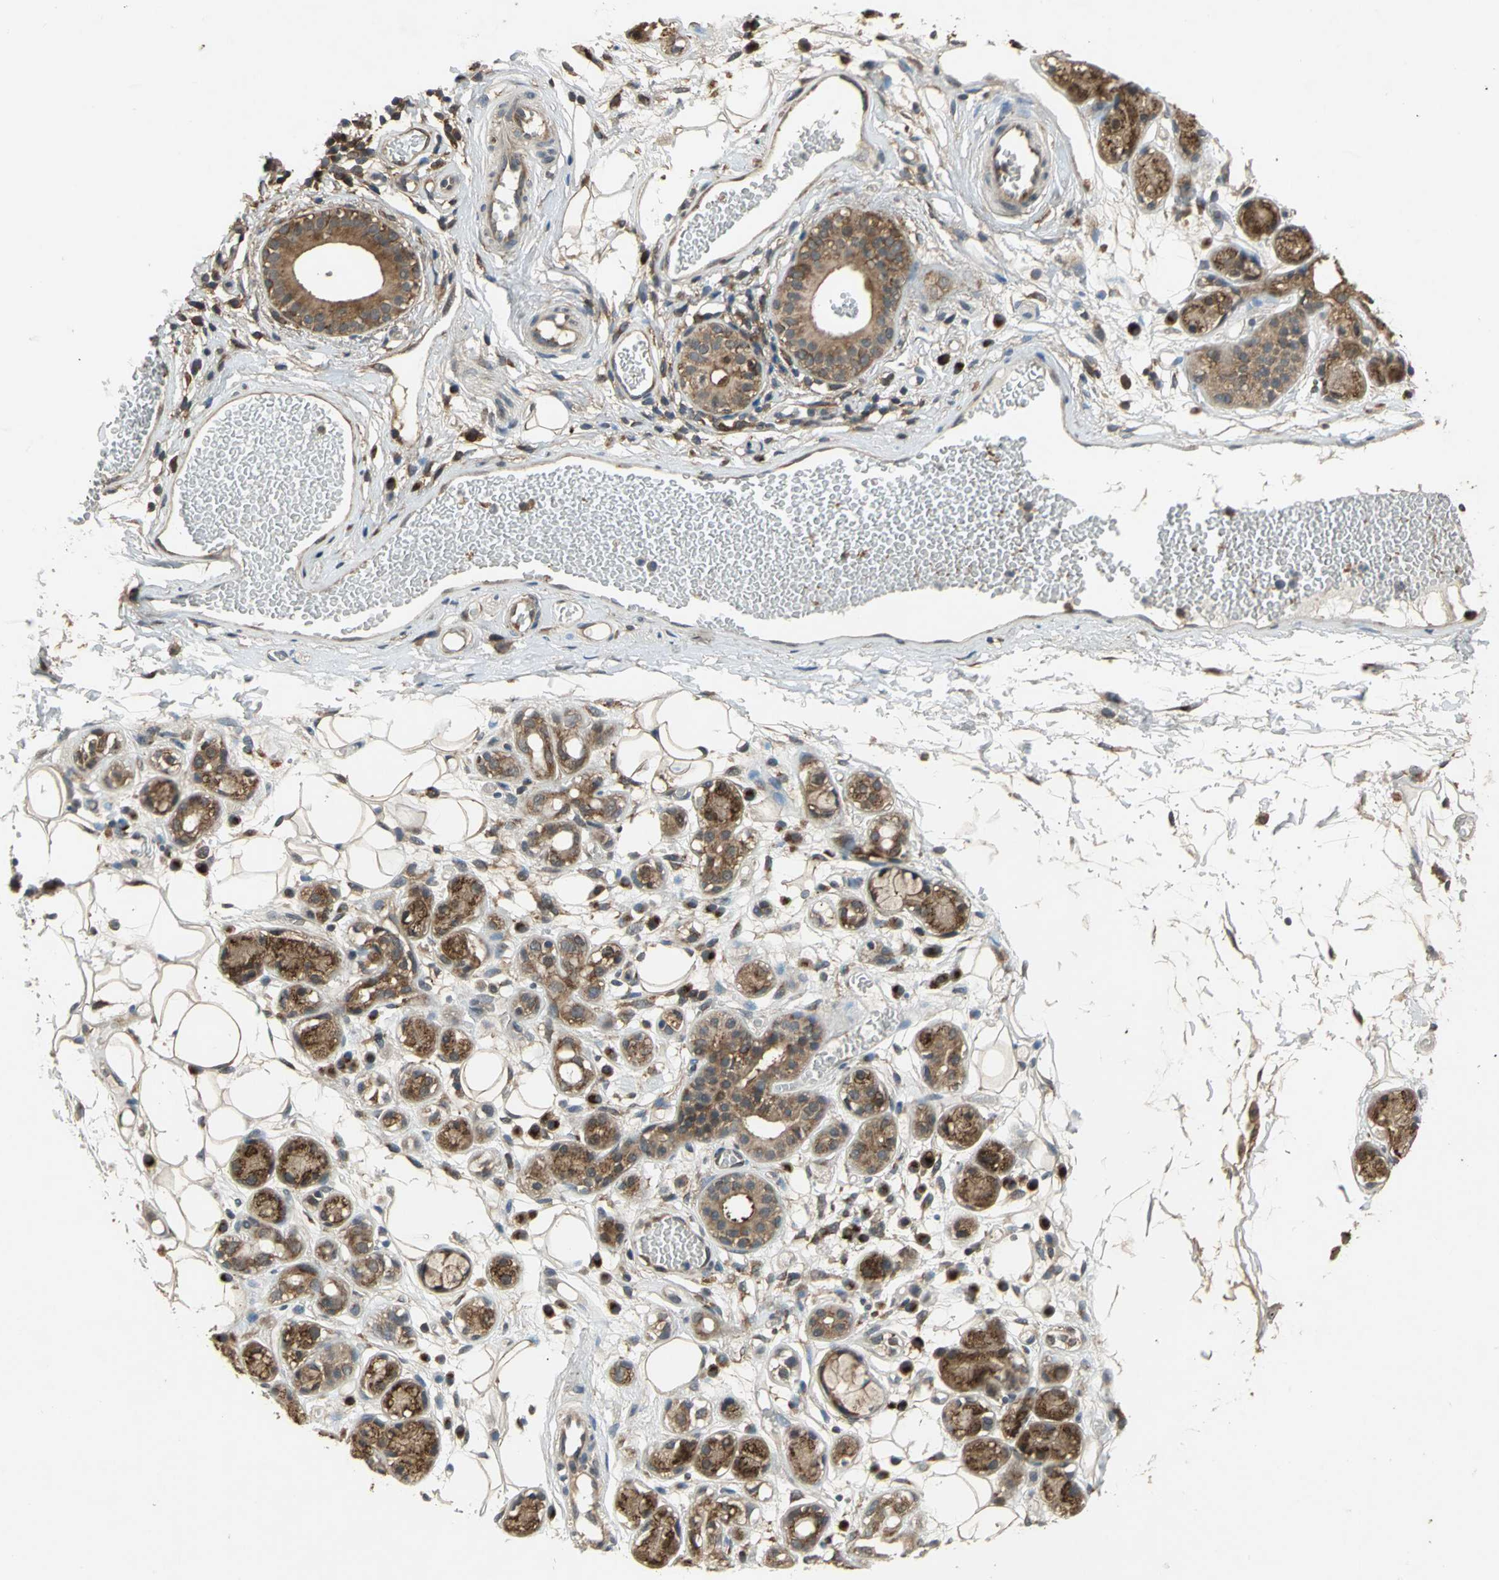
{"staining": {"intensity": "weak", "quantity": ">75%", "location": "cytoplasmic/membranous"}, "tissue": "adipose tissue", "cell_type": "Adipocytes", "image_type": "normal", "snomed": [{"axis": "morphology", "description": "Normal tissue, NOS"}, {"axis": "morphology", "description": "Inflammation, NOS"}, {"axis": "topography", "description": "Vascular tissue"}, {"axis": "topography", "description": "Salivary gland"}], "caption": "The micrograph shows immunohistochemical staining of normal adipose tissue. There is weak cytoplasmic/membranous staining is identified in approximately >75% of adipocytes.", "gene": "NFKBIE", "patient": {"sex": "female", "age": 75}}